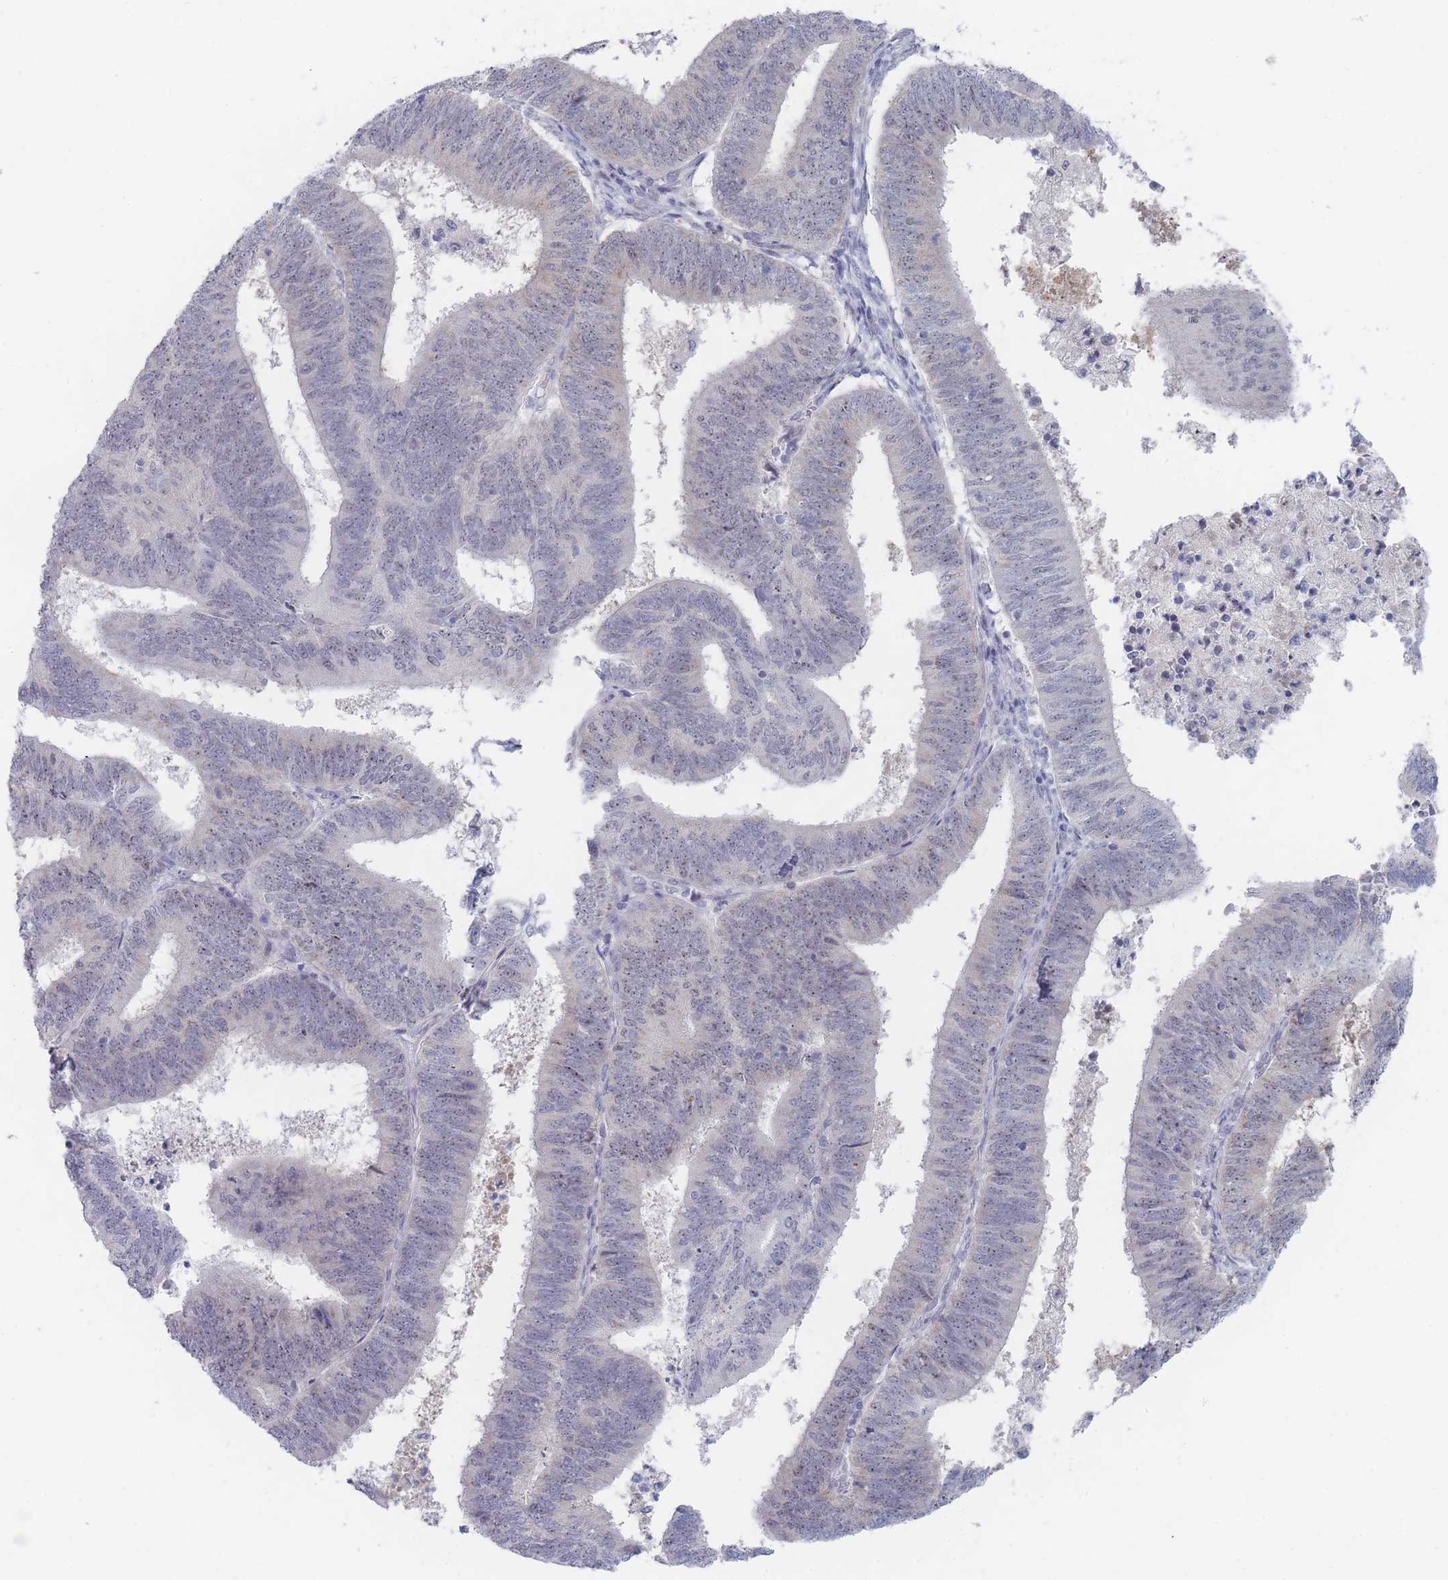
{"staining": {"intensity": "weak", "quantity": "<25%", "location": "nuclear"}, "tissue": "endometrial cancer", "cell_type": "Tumor cells", "image_type": "cancer", "snomed": [{"axis": "morphology", "description": "Adenocarcinoma, NOS"}, {"axis": "topography", "description": "Endometrium"}], "caption": "There is no significant positivity in tumor cells of adenocarcinoma (endometrial).", "gene": "RNF8", "patient": {"sex": "female", "age": 70}}